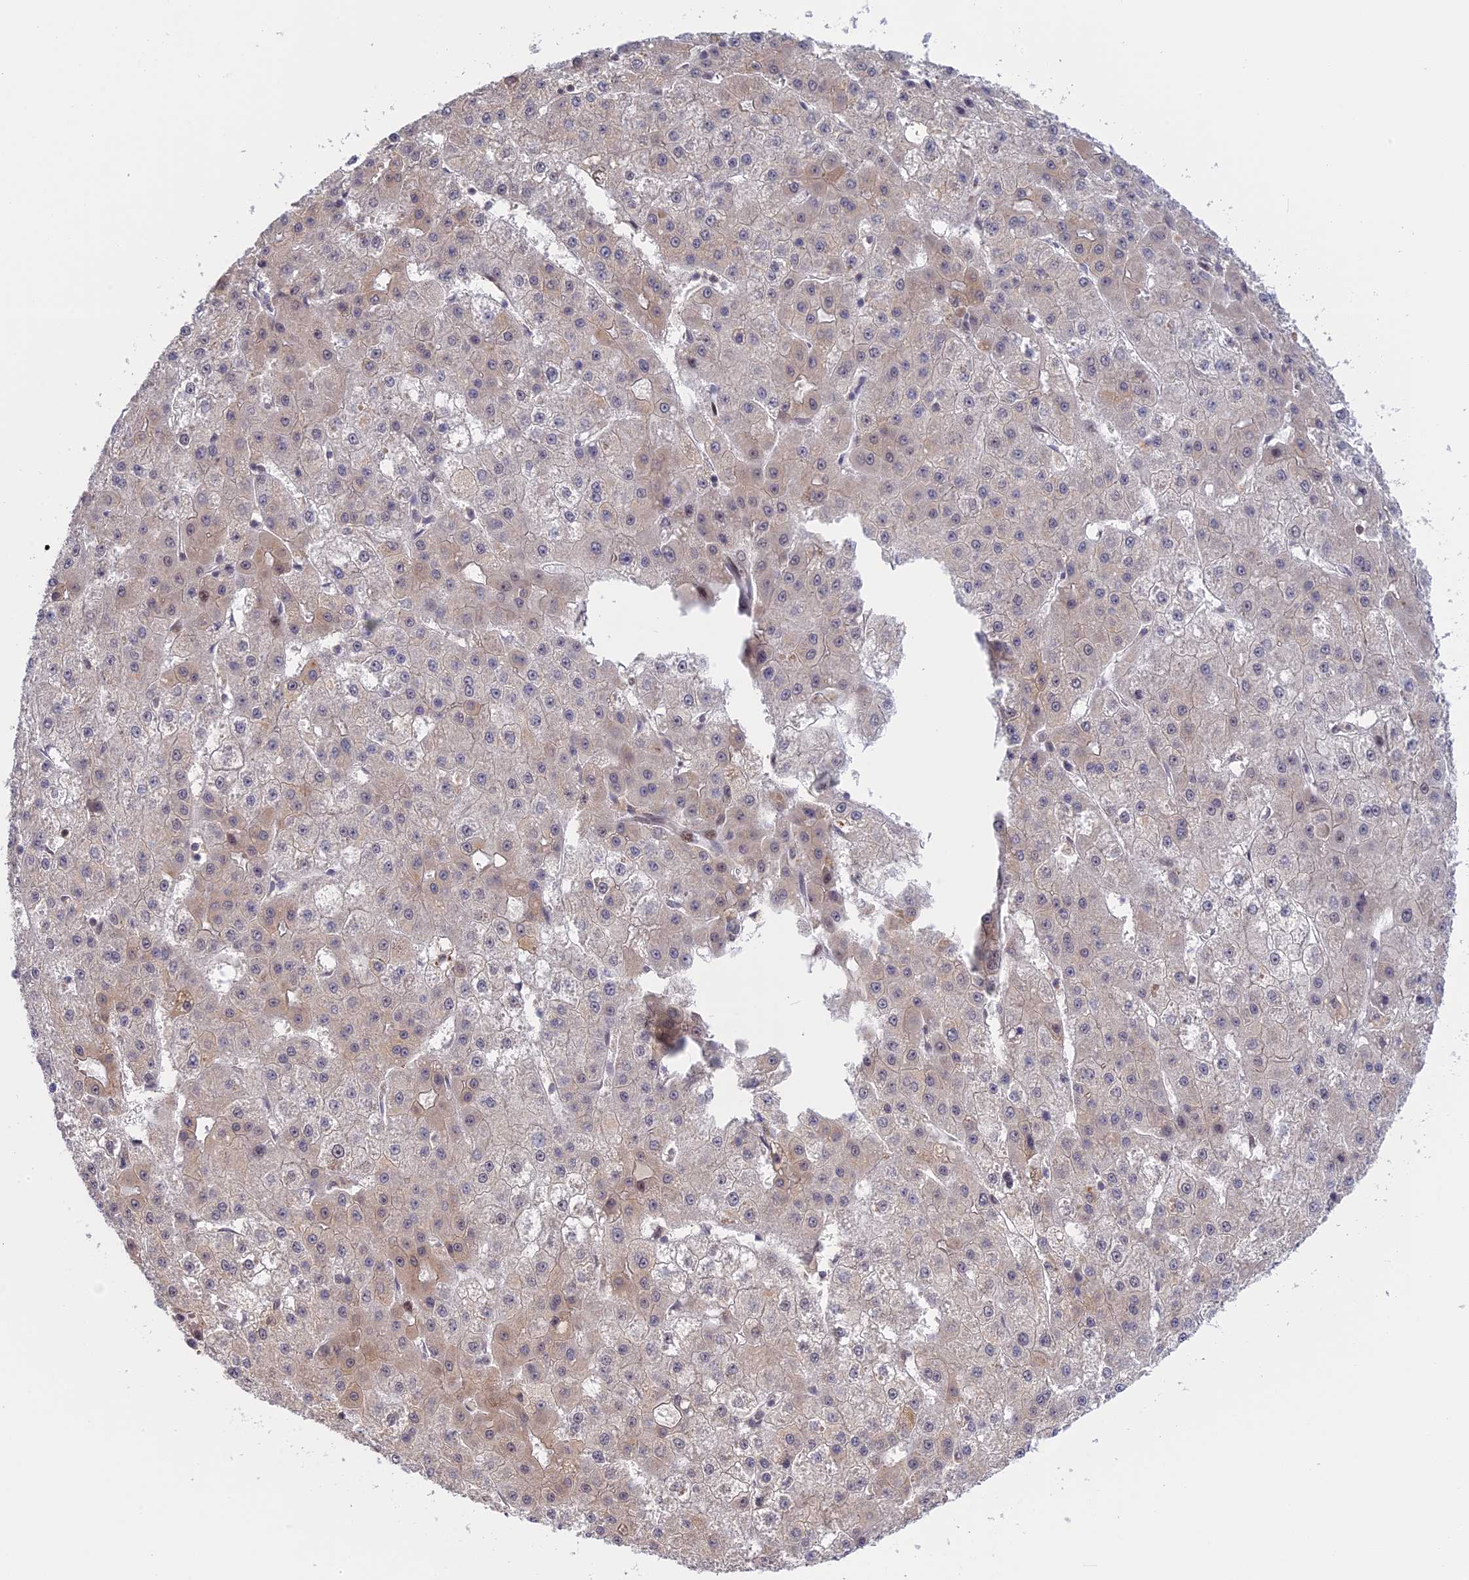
{"staining": {"intensity": "weak", "quantity": "<25%", "location": "cytoplasmic/membranous"}, "tissue": "liver cancer", "cell_type": "Tumor cells", "image_type": "cancer", "snomed": [{"axis": "morphology", "description": "Carcinoma, Hepatocellular, NOS"}, {"axis": "topography", "description": "Liver"}], "caption": "High power microscopy micrograph of an immunohistochemistry (IHC) histopathology image of liver cancer, revealing no significant expression in tumor cells. (DAB IHC with hematoxylin counter stain).", "gene": "GSKIP", "patient": {"sex": "male", "age": 47}}